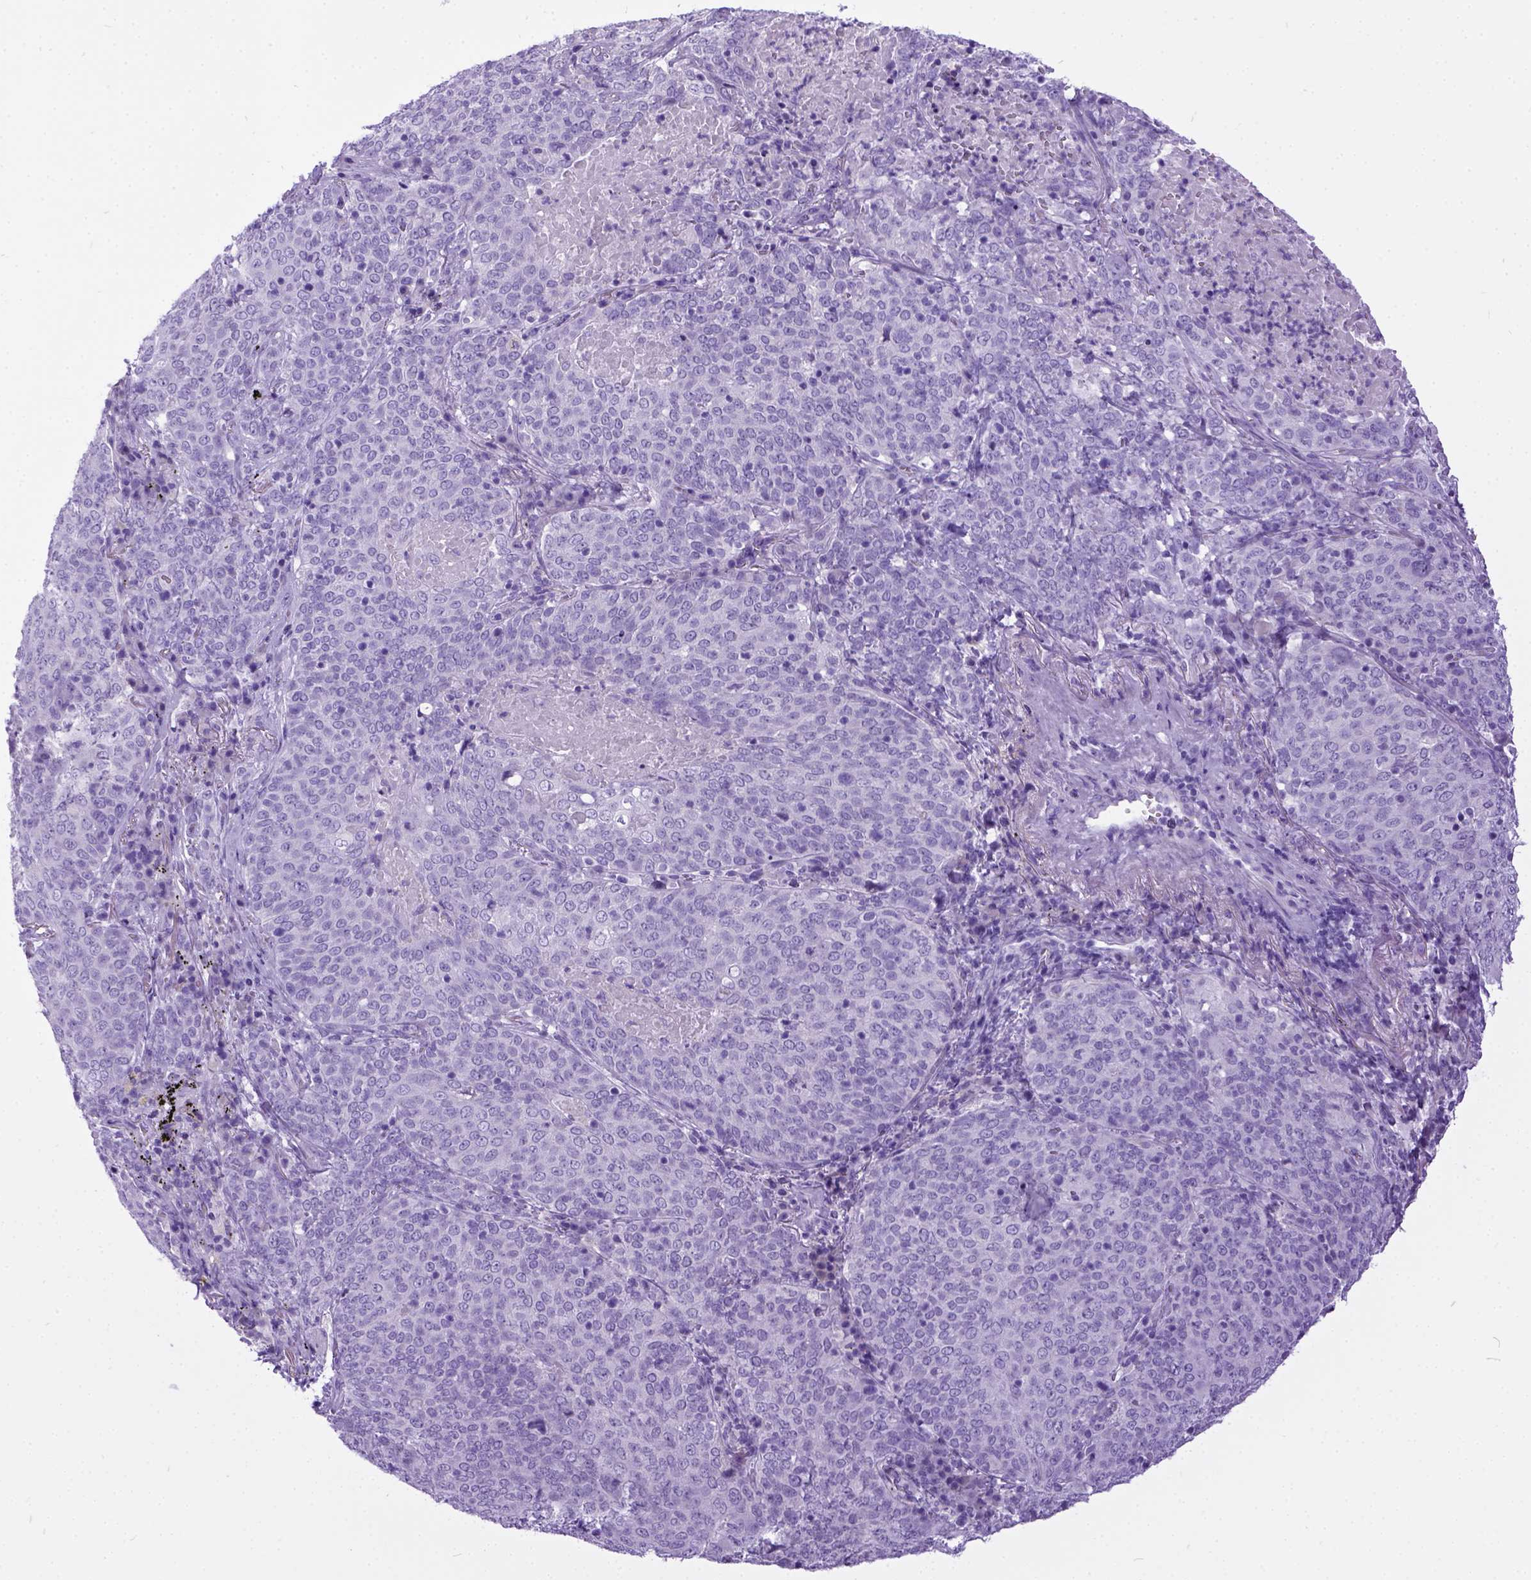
{"staining": {"intensity": "negative", "quantity": "none", "location": "none"}, "tissue": "lung cancer", "cell_type": "Tumor cells", "image_type": "cancer", "snomed": [{"axis": "morphology", "description": "Squamous cell carcinoma, NOS"}, {"axis": "topography", "description": "Lung"}], "caption": "Tumor cells are negative for brown protein staining in lung squamous cell carcinoma.", "gene": "IGF2", "patient": {"sex": "male", "age": 82}}